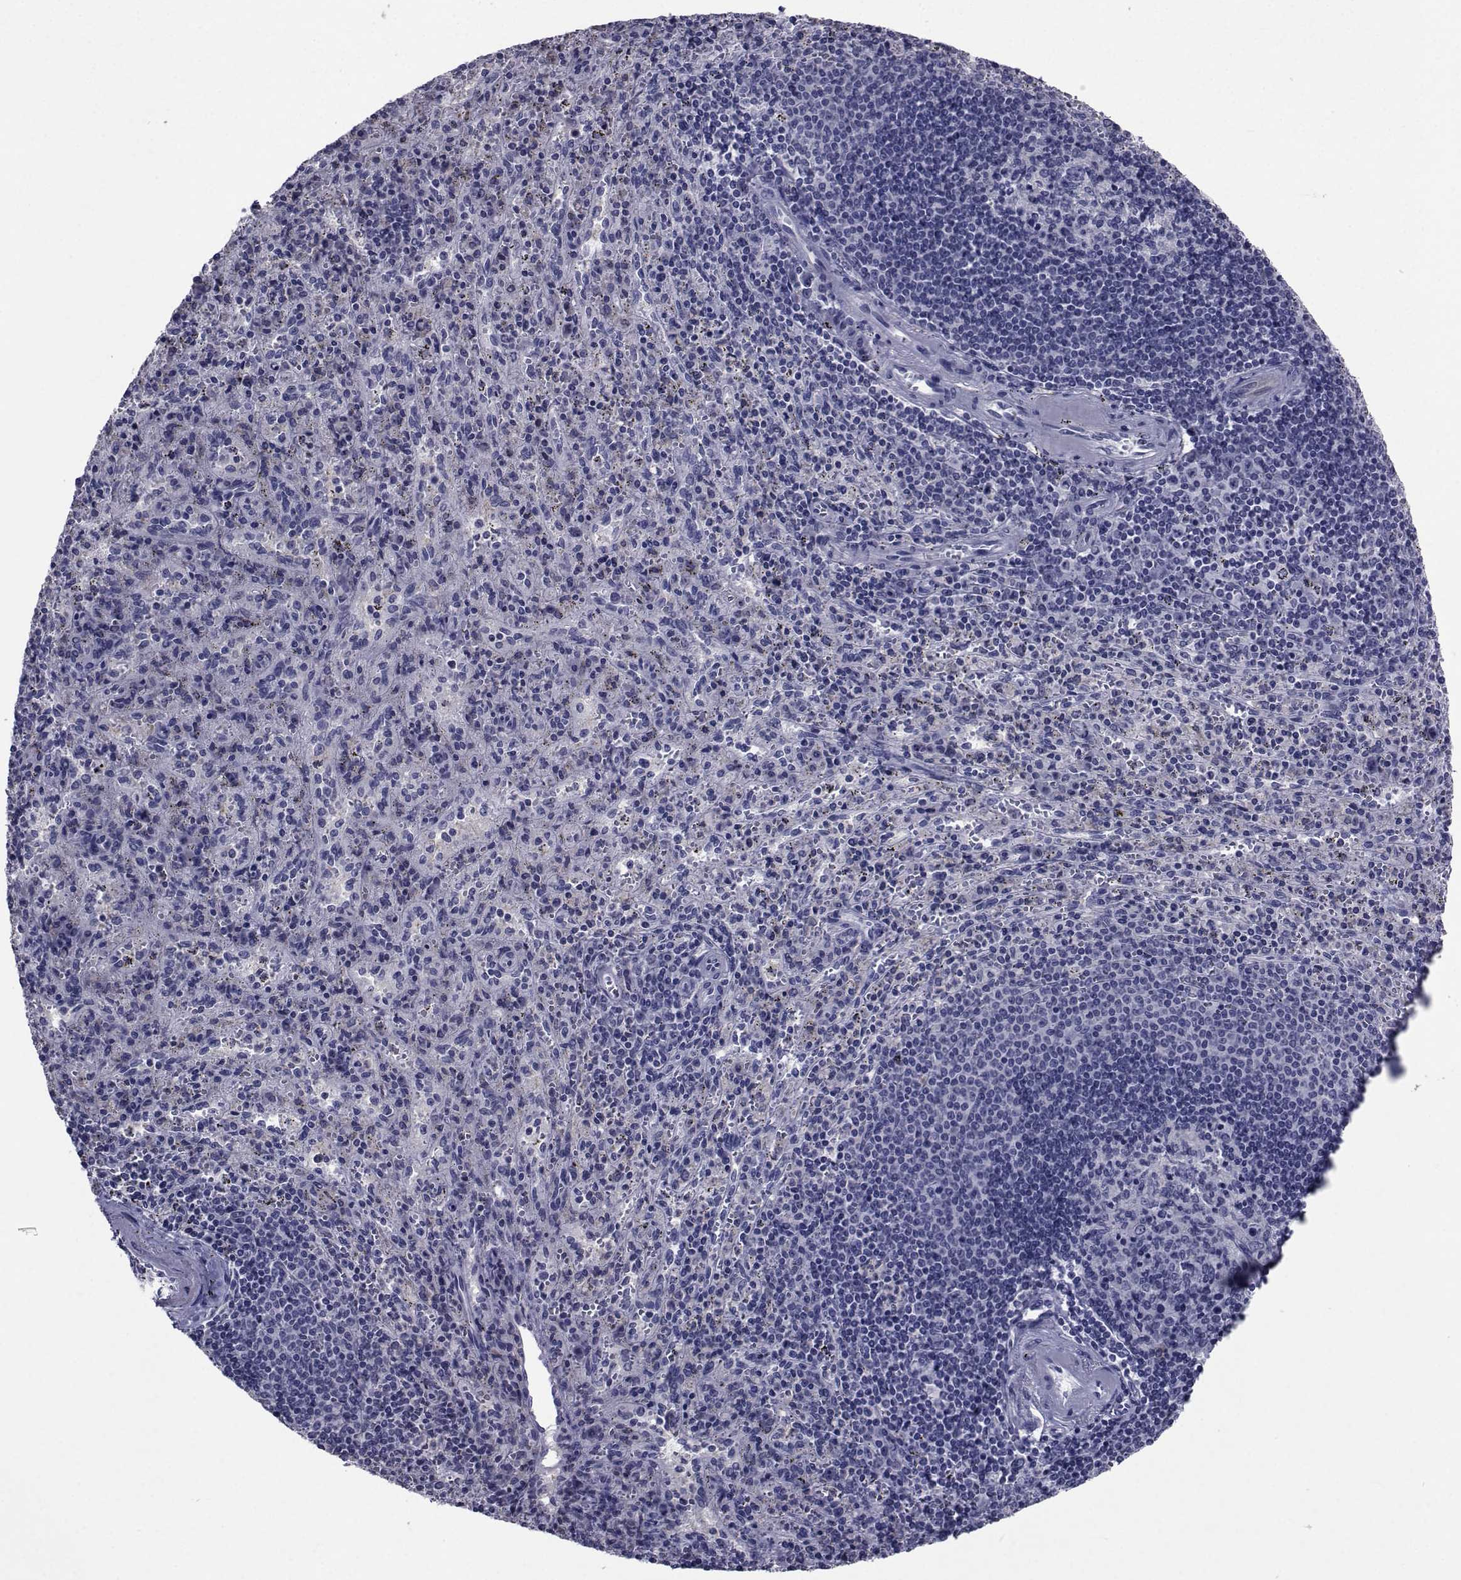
{"staining": {"intensity": "negative", "quantity": "none", "location": "none"}, "tissue": "spleen", "cell_type": "Cells in red pulp", "image_type": "normal", "snomed": [{"axis": "morphology", "description": "Normal tissue, NOS"}, {"axis": "topography", "description": "Spleen"}], "caption": "Image shows no significant protein expression in cells in red pulp of unremarkable spleen.", "gene": "SEMA5B", "patient": {"sex": "male", "age": 57}}